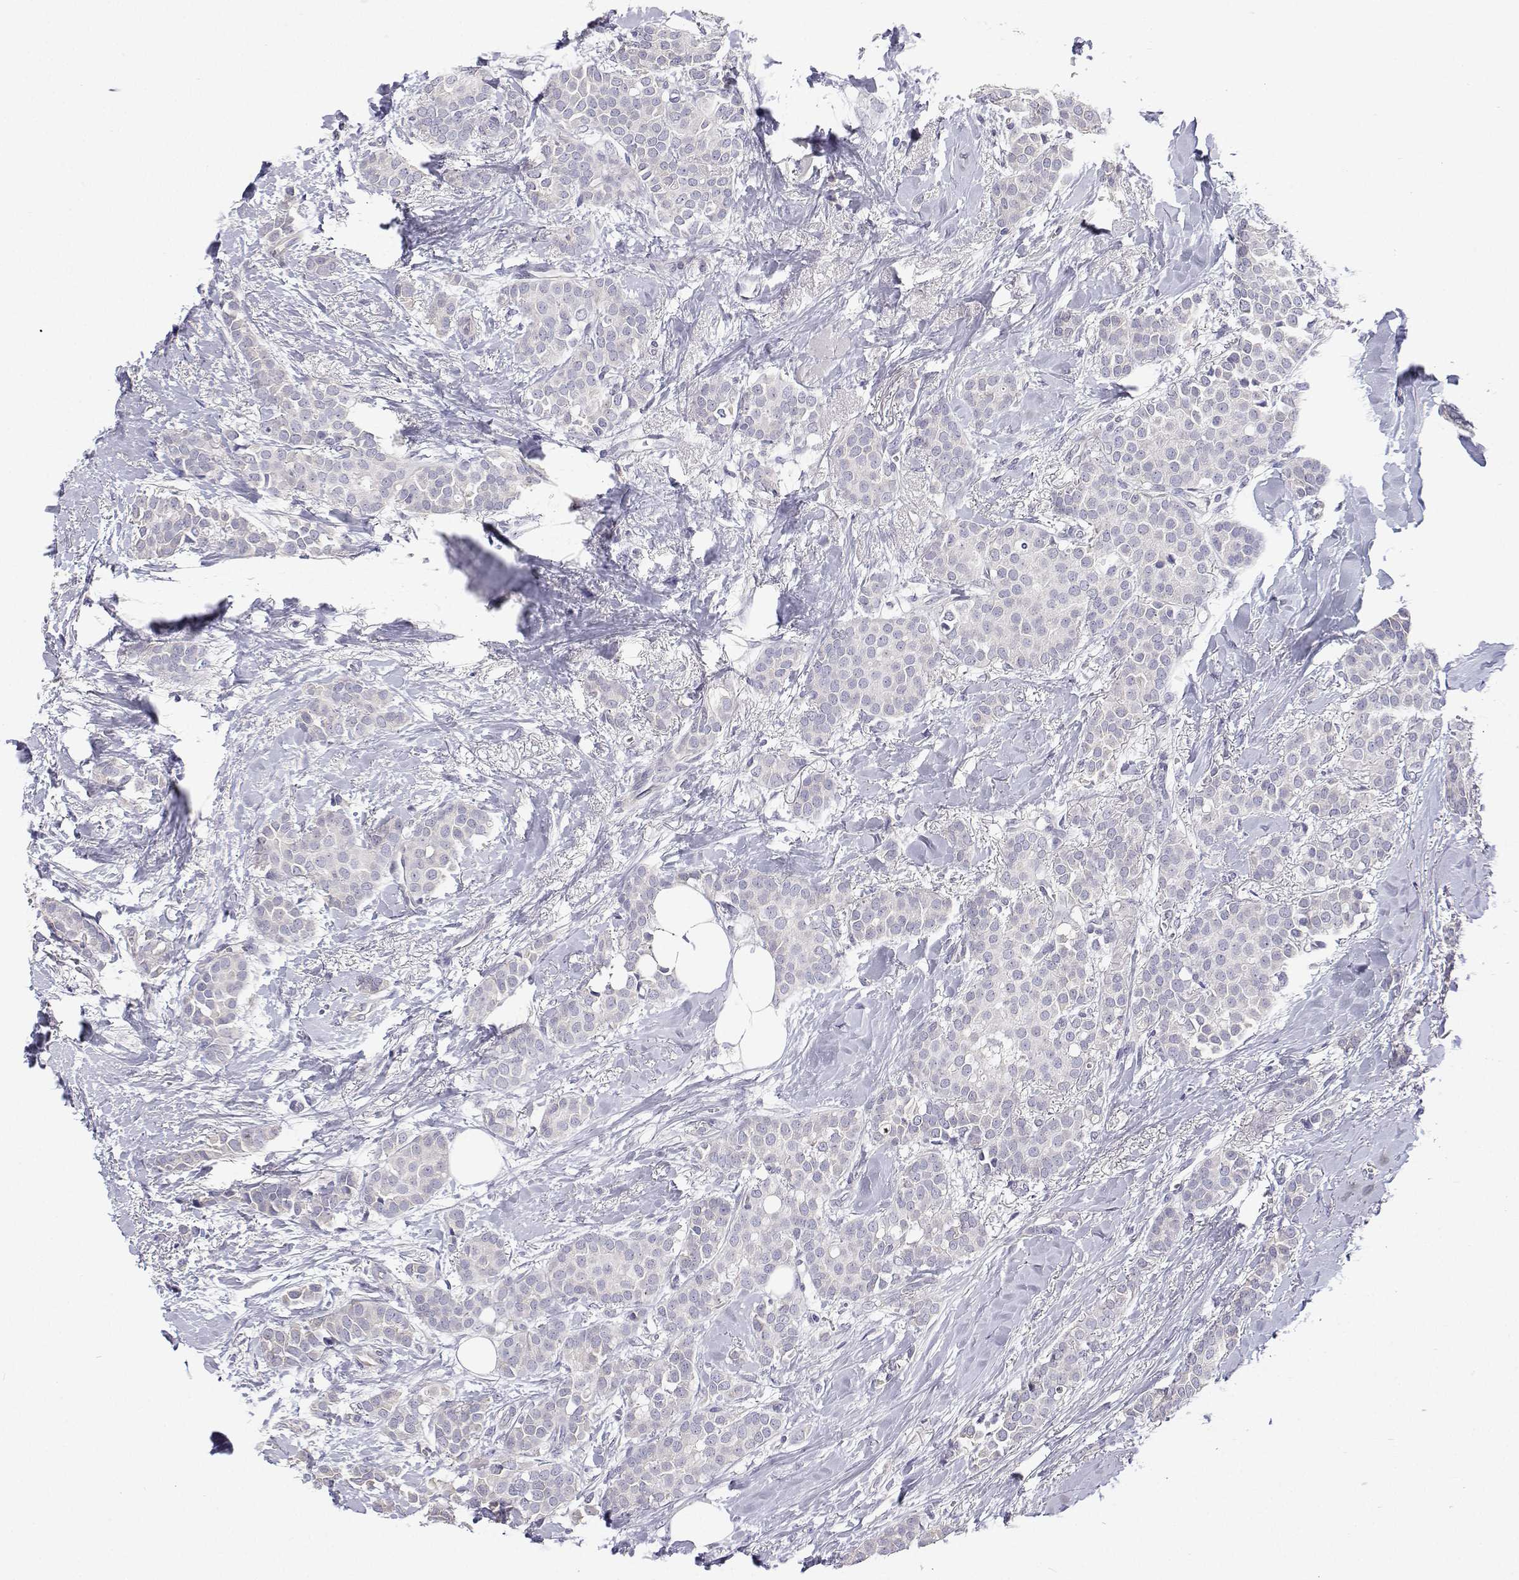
{"staining": {"intensity": "negative", "quantity": "none", "location": "none"}, "tissue": "breast cancer", "cell_type": "Tumor cells", "image_type": "cancer", "snomed": [{"axis": "morphology", "description": "Duct carcinoma"}, {"axis": "topography", "description": "Breast"}], "caption": "A photomicrograph of human infiltrating ductal carcinoma (breast) is negative for staining in tumor cells.", "gene": "ANKRD65", "patient": {"sex": "female", "age": 79}}